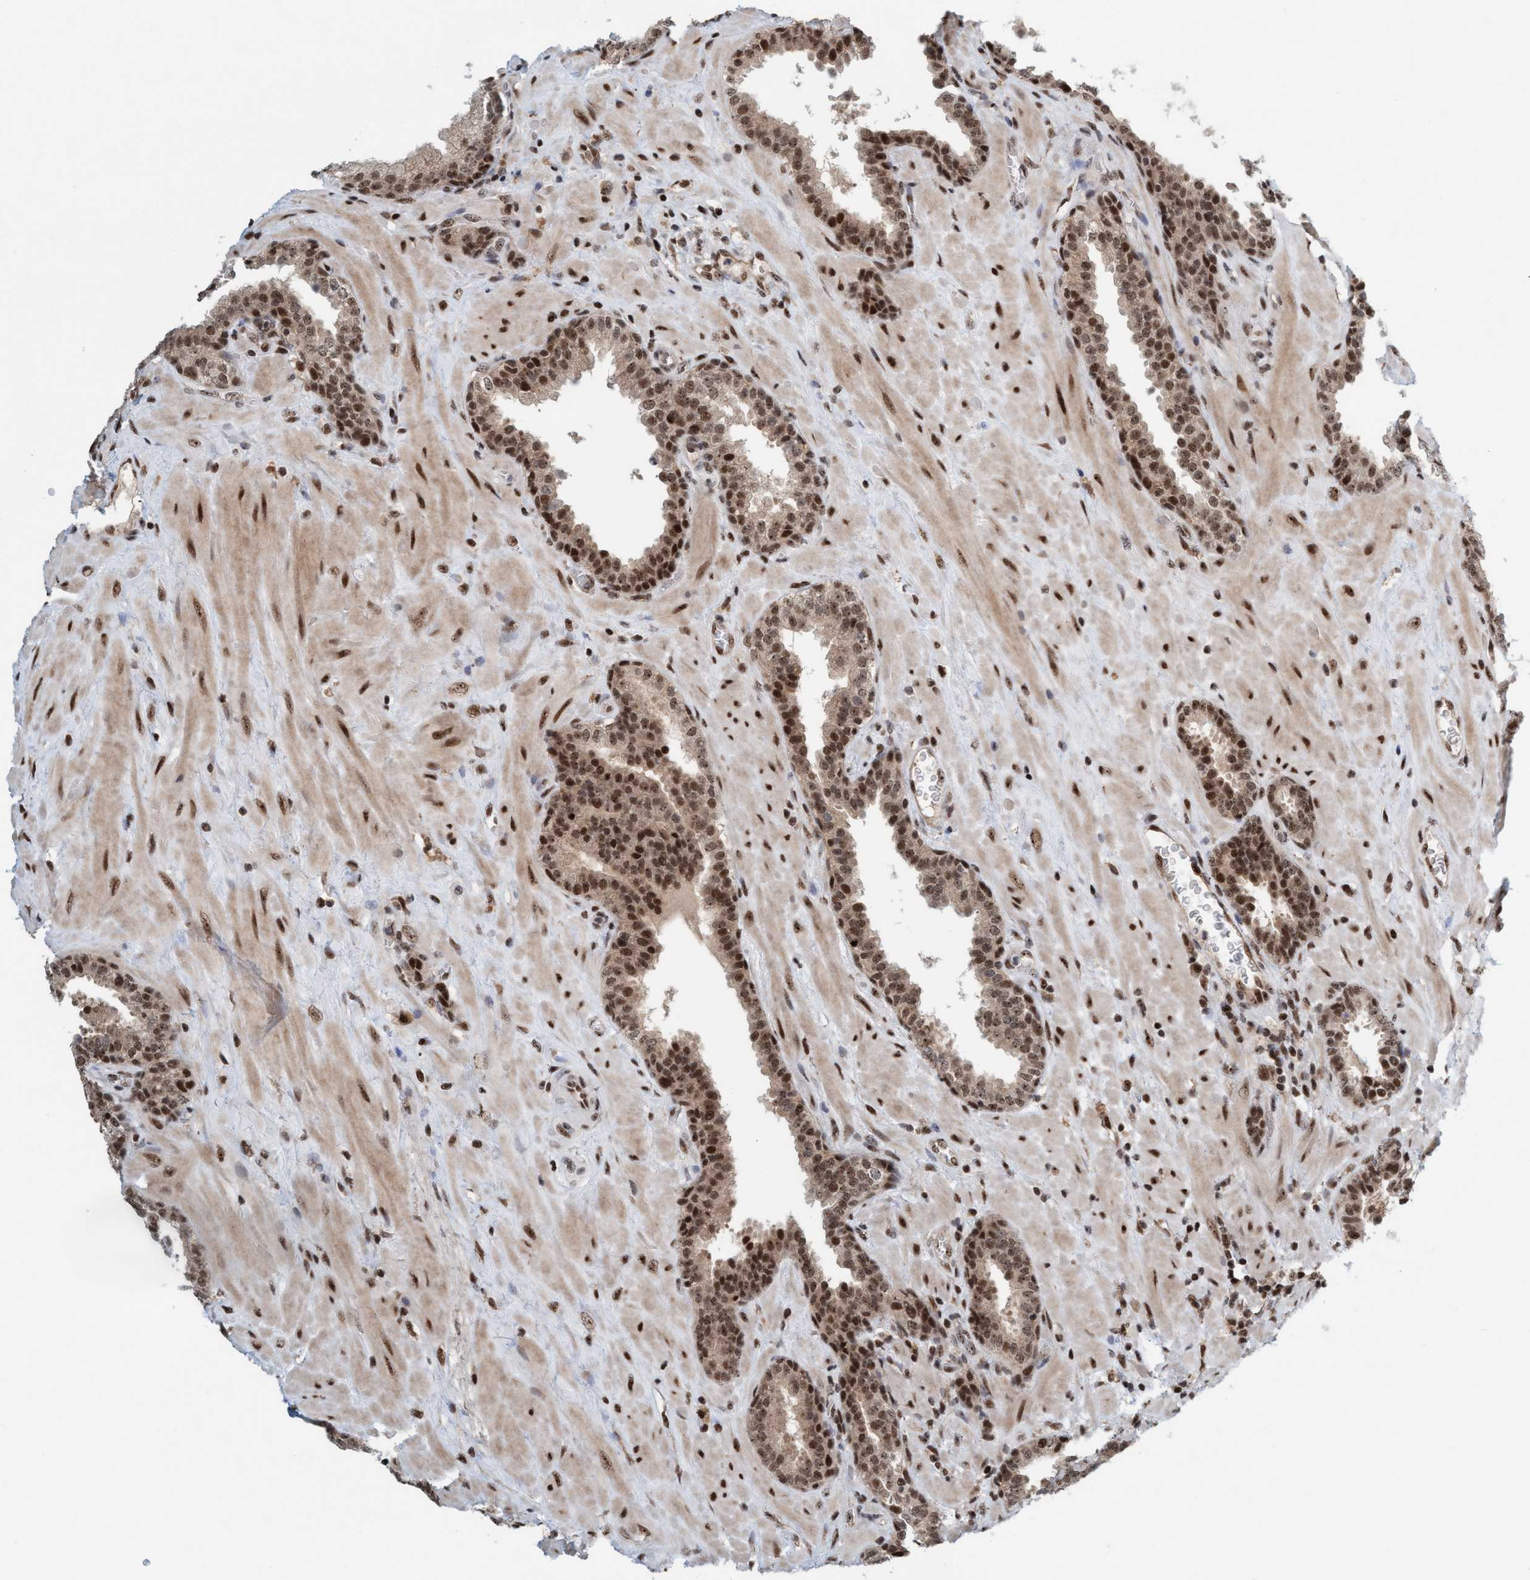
{"staining": {"intensity": "moderate", "quantity": ">75%", "location": "nuclear"}, "tissue": "prostate", "cell_type": "Glandular cells", "image_type": "normal", "snomed": [{"axis": "morphology", "description": "Normal tissue, NOS"}, {"axis": "topography", "description": "Prostate"}], "caption": "Moderate nuclear staining is identified in about >75% of glandular cells in benign prostate. The staining was performed using DAB to visualize the protein expression in brown, while the nuclei were stained in blue with hematoxylin (Magnification: 20x).", "gene": "SMCR8", "patient": {"sex": "male", "age": 51}}